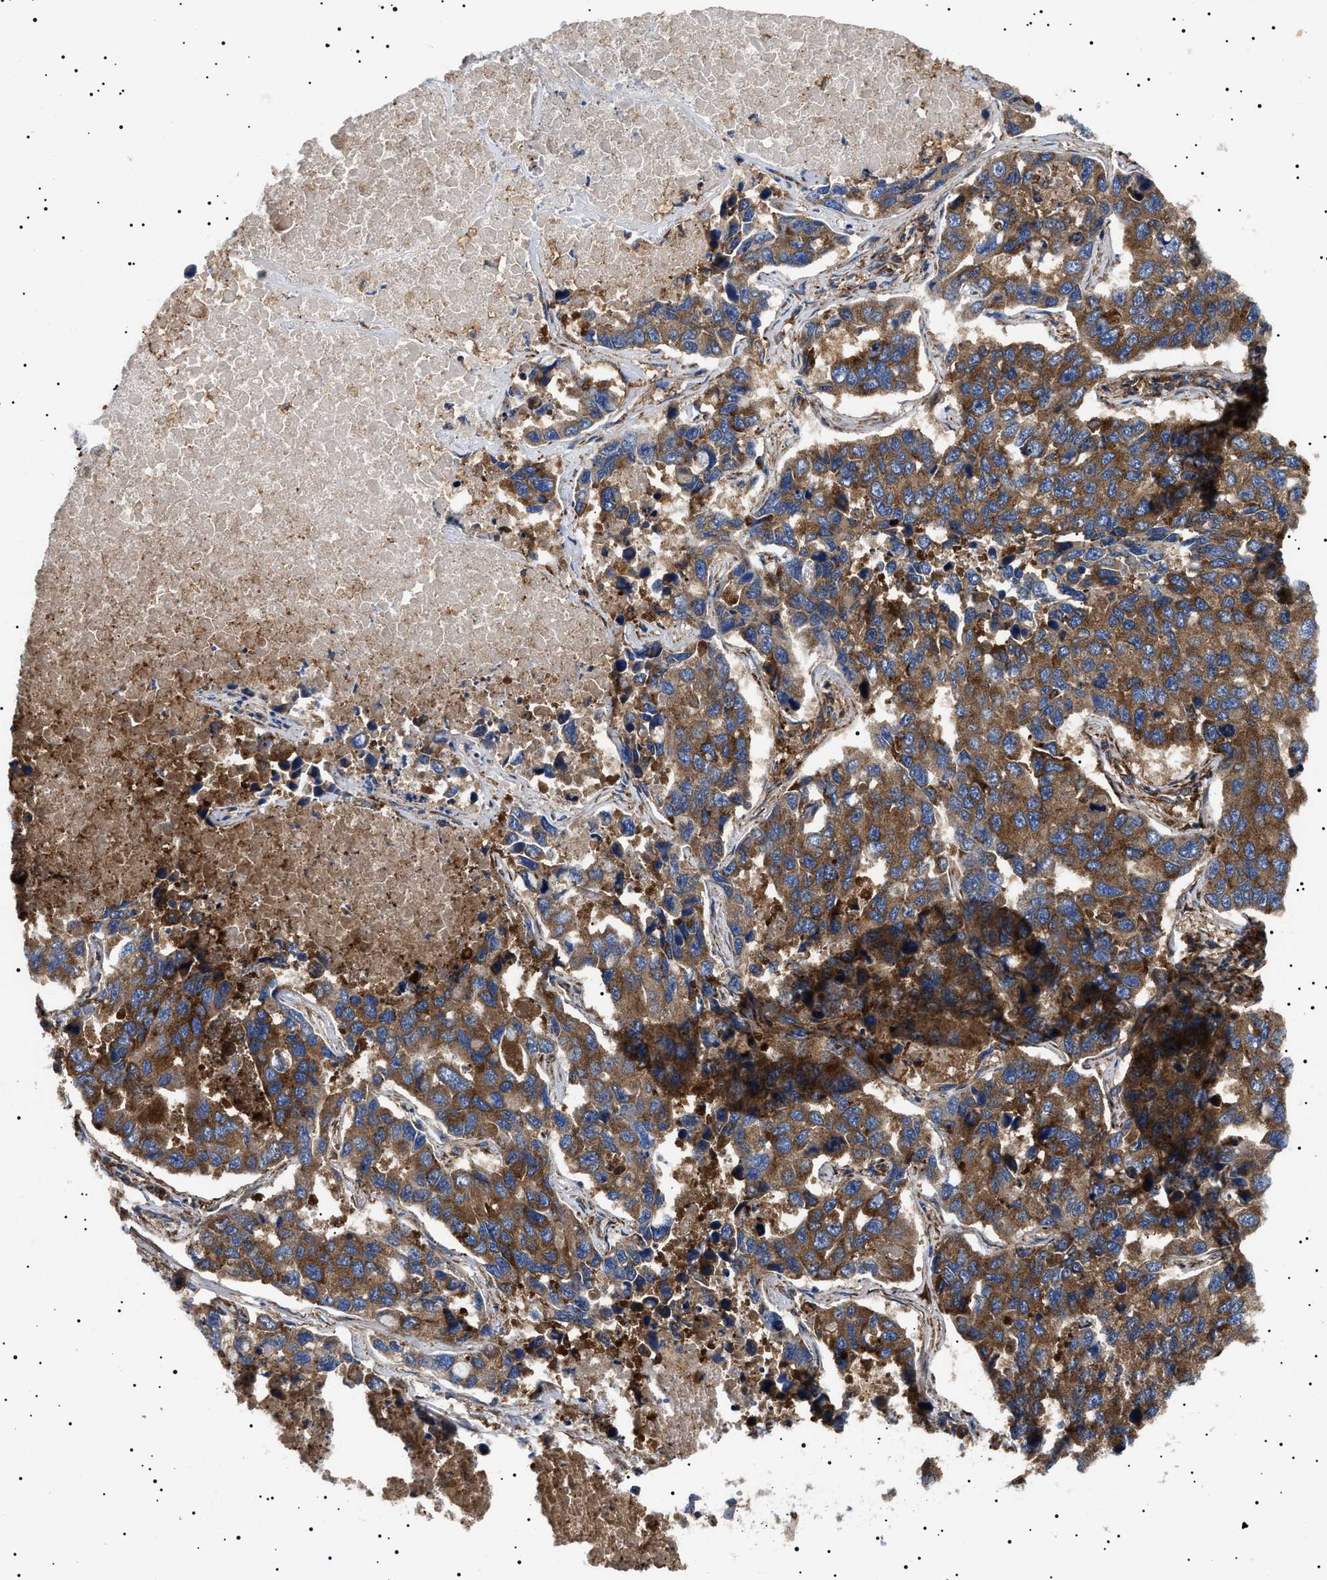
{"staining": {"intensity": "moderate", "quantity": ">75%", "location": "cytoplasmic/membranous"}, "tissue": "lung cancer", "cell_type": "Tumor cells", "image_type": "cancer", "snomed": [{"axis": "morphology", "description": "Adenocarcinoma, NOS"}, {"axis": "topography", "description": "Lung"}], "caption": "Protein expression analysis of adenocarcinoma (lung) shows moderate cytoplasmic/membranous positivity in approximately >75% of tumor cells. The protein of interest is shown in brown color, while the nuclei are stained blue.", "gene": "TPP2", "patient": {"sex": "male", "age": 64}}